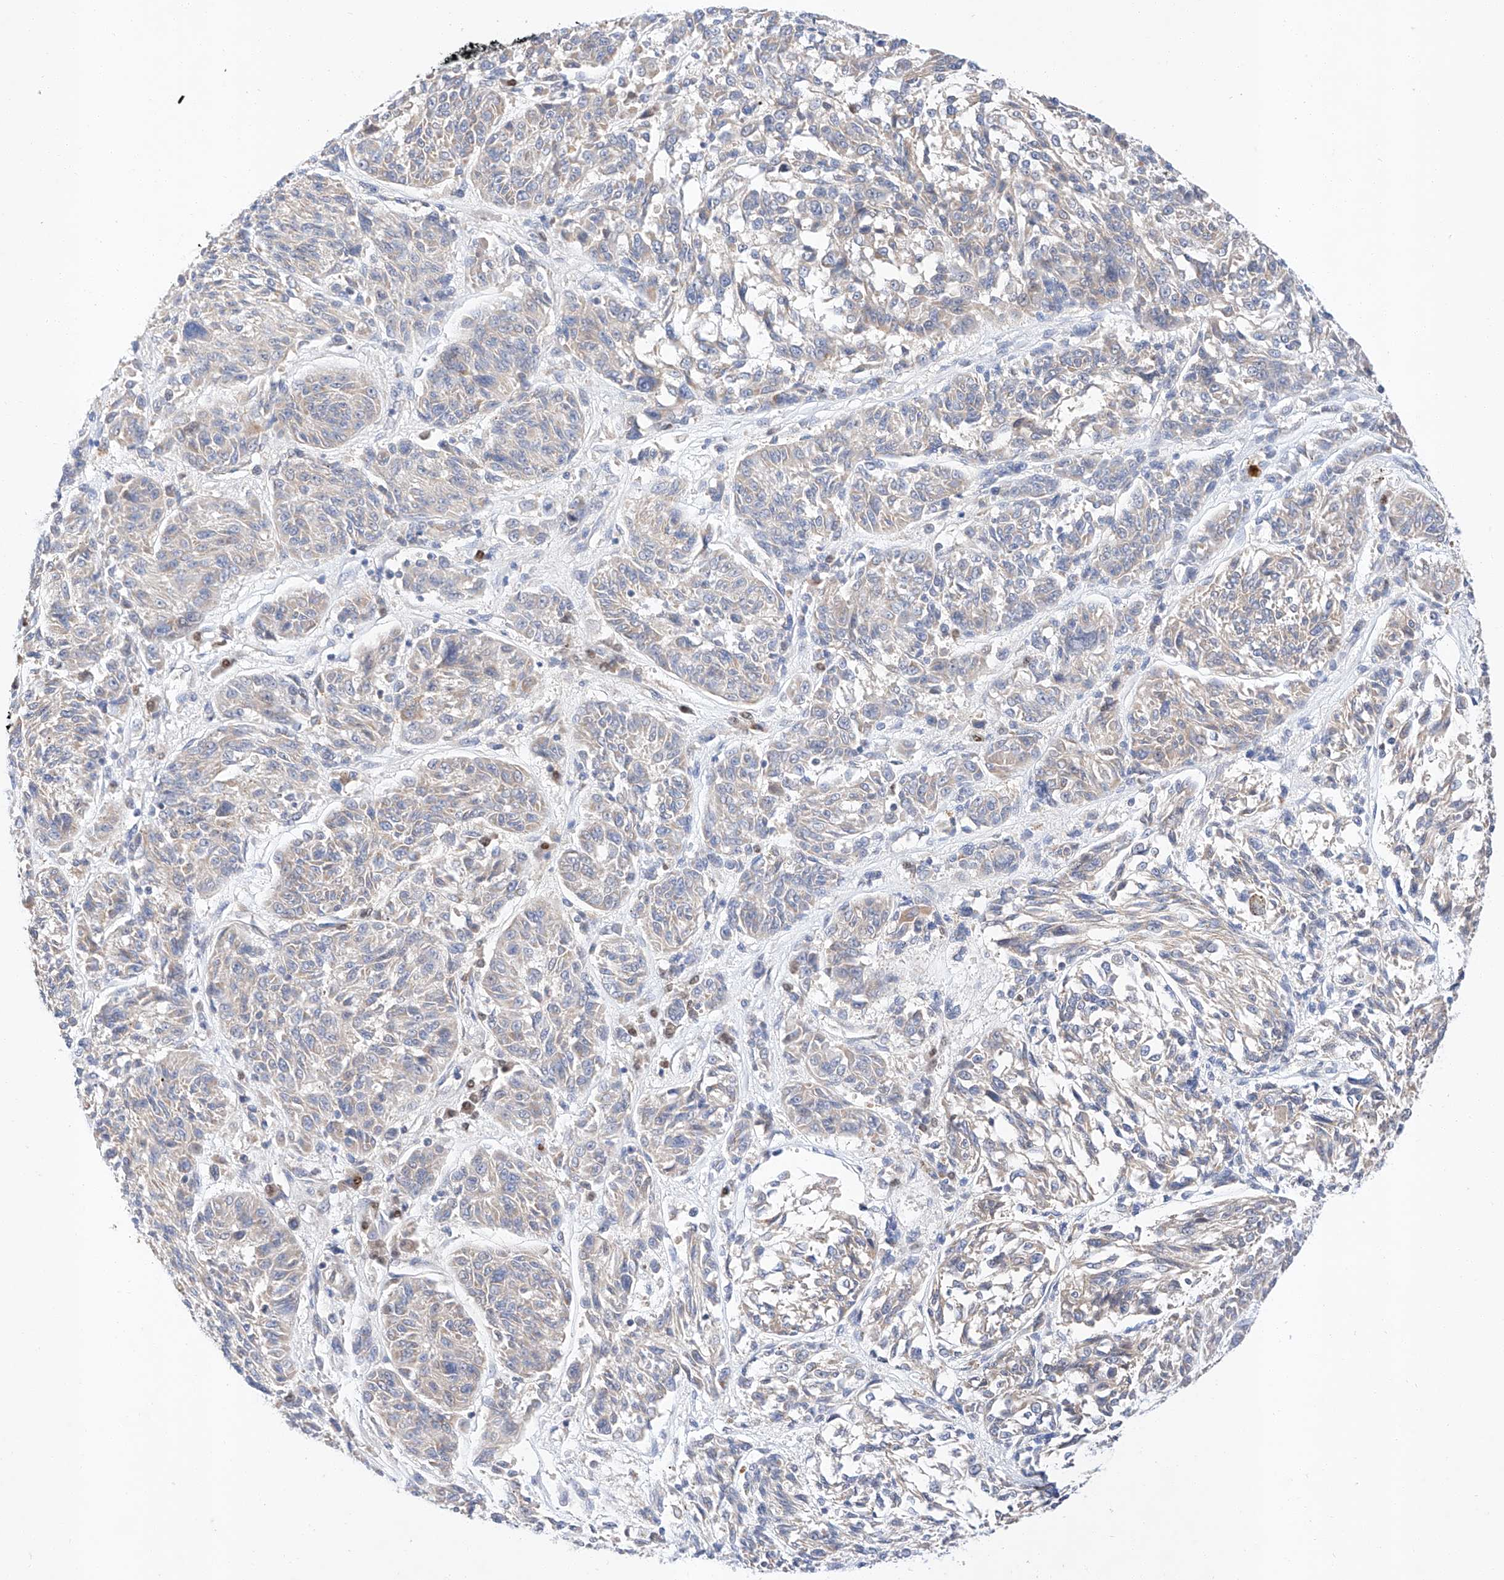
{"staining": {"intensity": "weak", "quantity": "<25%", "location": "cytoplasmic/membranous"}, "tissue": "melanoma", "cell_type": "Tumor cells", "image_type": "cancer", "snomed": [{"axis": "morphology", "description": "Malignant melanoma, NOS"}, {"axis": "topography", "description": "Skin"}], "caption": "High magnification brightfield microscopy of malignant melanoma stained with DAB (brown) and counterstained with hematoxylin (blue): tumor cells show no significant positivity.", "gene": "C6orf118", "patient": {"sex": "male", "age": 53}}